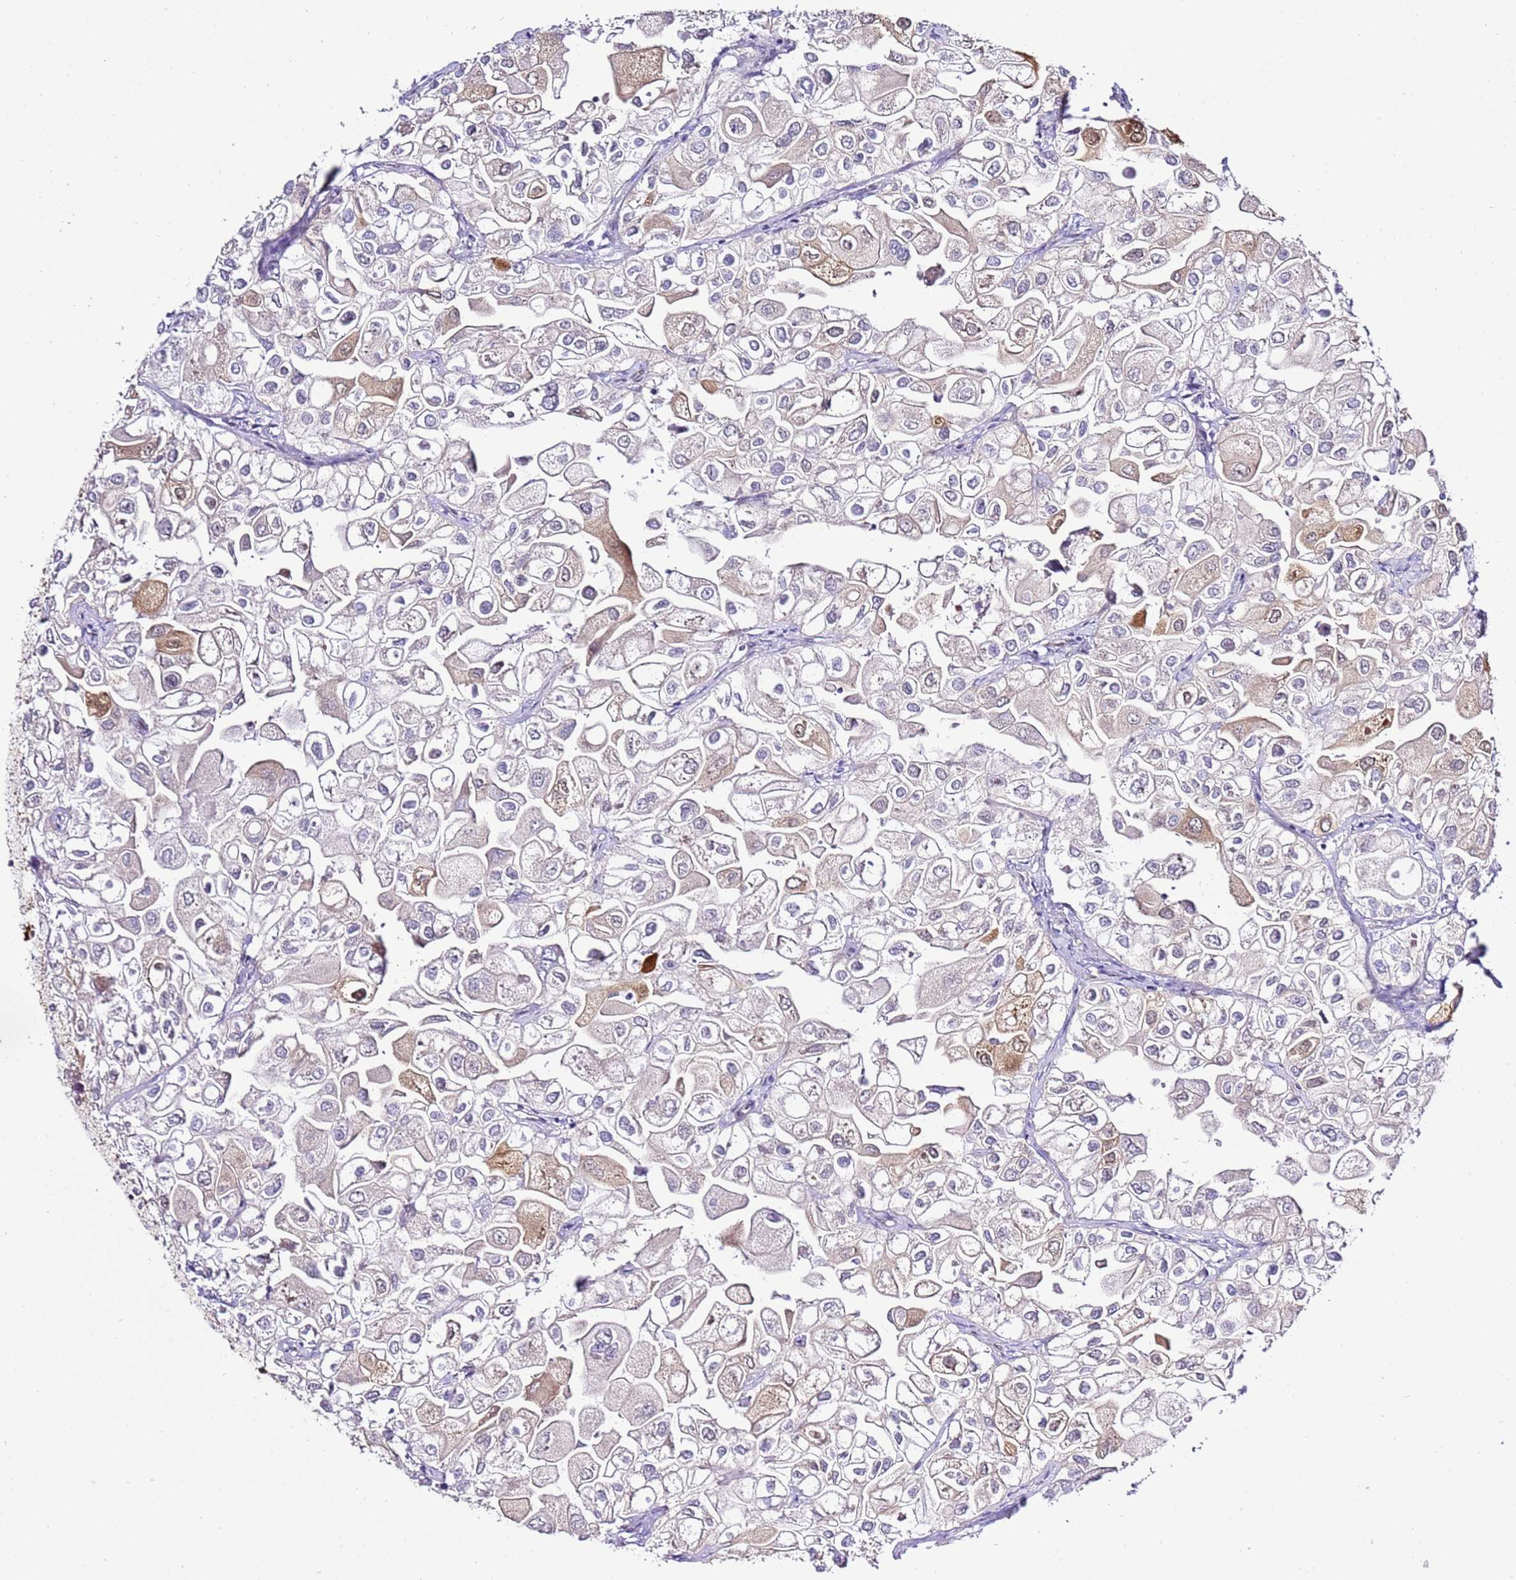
{"staining": {"intensity": "moderate", "quantity": "25%-75%", "location": "cytoplasmic/membranous,nuclear"}, "tissue": "urothelial cancer", "cell_type": "Tumor cells", "image_type": "cancer", "snomed": [{"axis": "morphology", "description": "Urothelial carcinoma, High grade"}, {"axis": "topography", "description": "Urinary bladder"}], "caption": "Immunohistochemistry micrograph of neoplastic tissue: high-grade urothelial carcinoma stained using immunohistochemistry exhibits medium levels of moderate protein expression localized specifically in the cytoplasmic/membranous and nuclear of tumor cells, appearing as a cytoplasmic/membranous and nuclear brown color.", "gene": "TRIM37", "patient": {"sex": "male", "age": 64}}